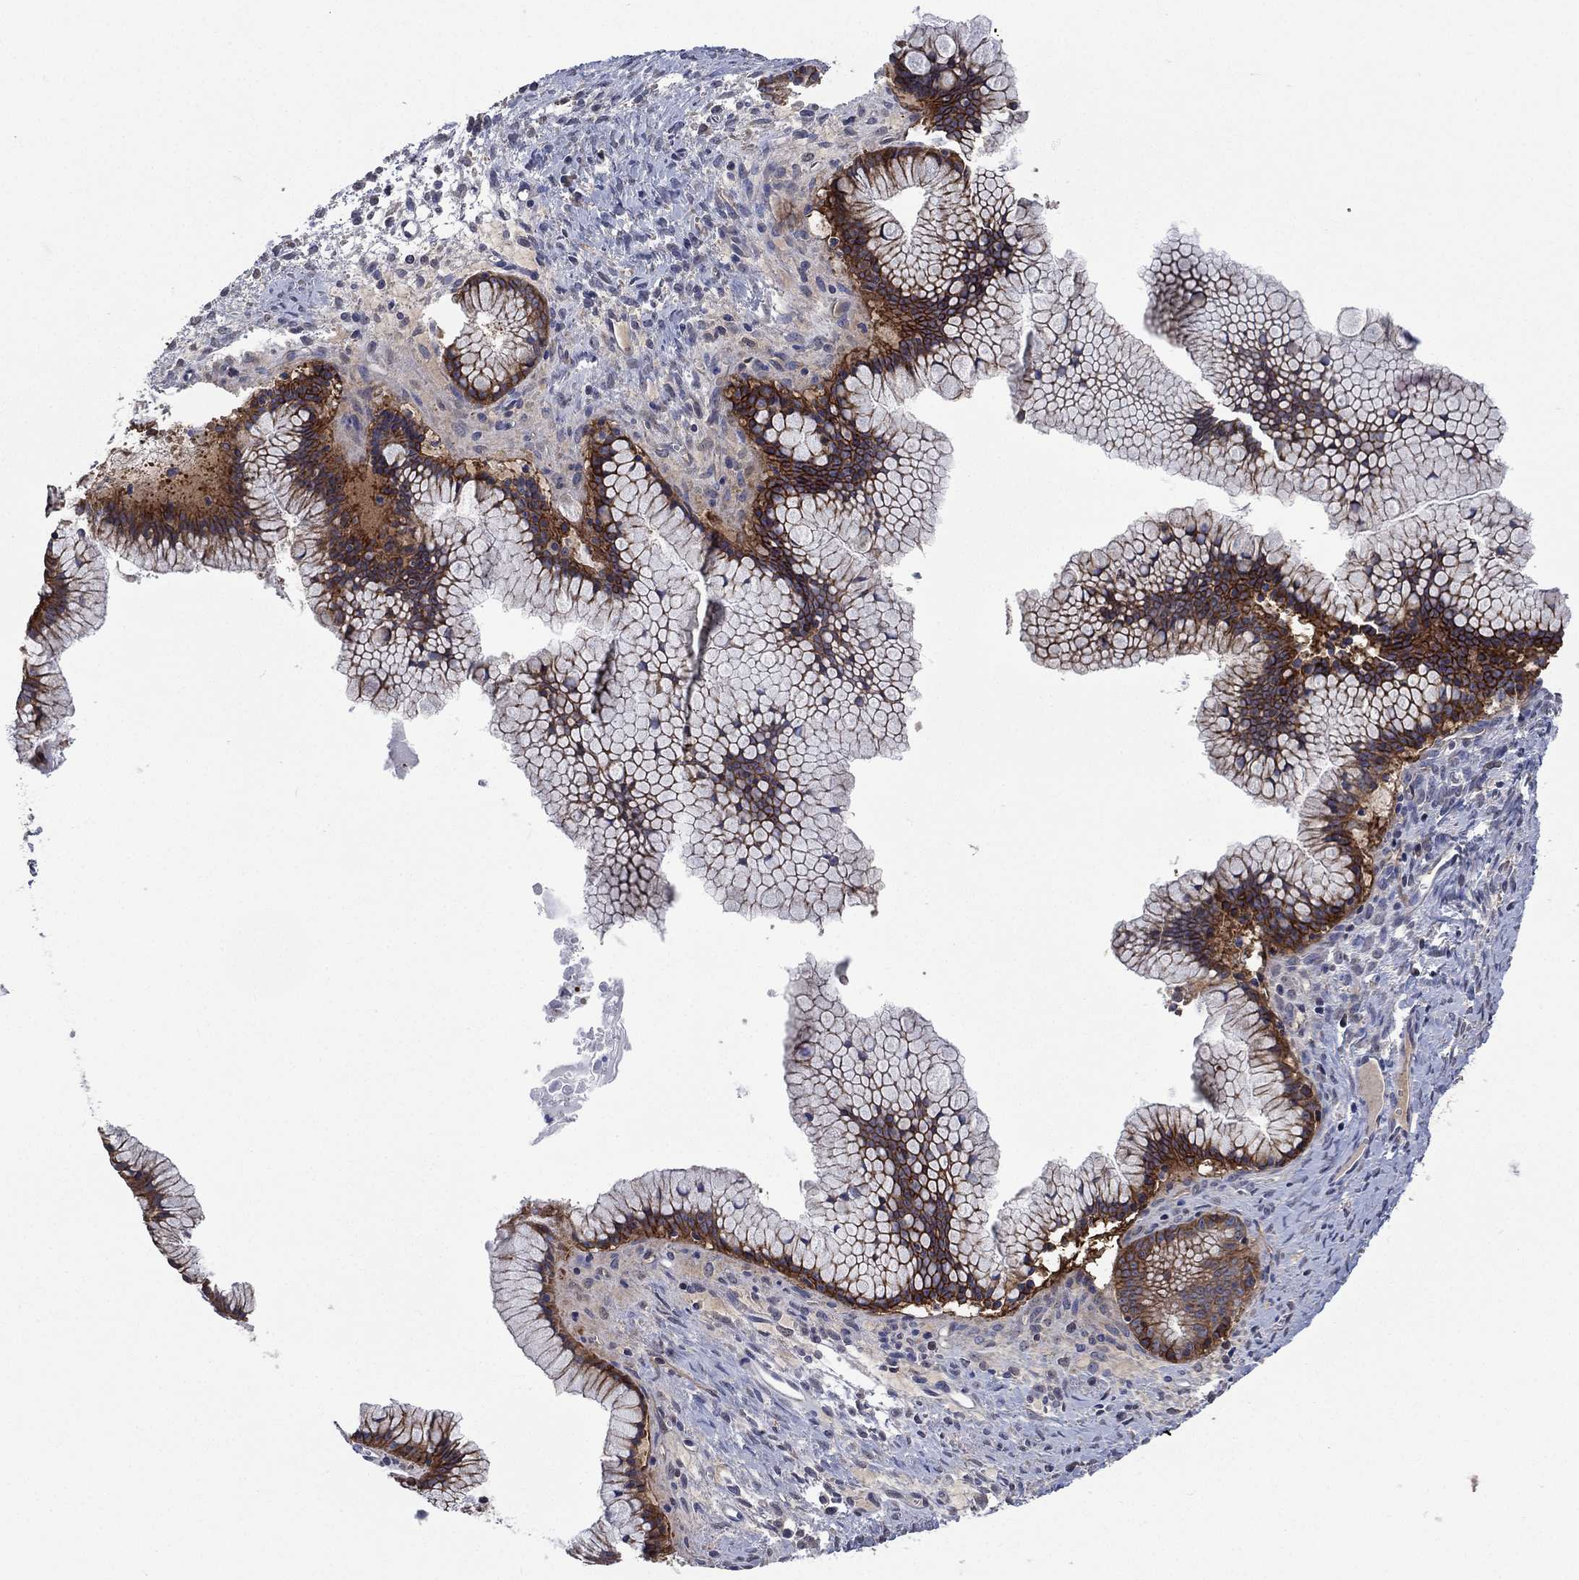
{"staining": {"intensity": "strong", "quantity": ">75%", "location": "cytoplasmic/membranous"}, "tissue": "ovarian cancer", "cell_type": "Tumor cells", "image_type": "cancer", "snomed": [{"axis": "morphology", "description": "Cystadenocarcinoma, mucinous, NOS"}, {"axis": "topography", "description": "Ovary"}], "caption": "This histopathology image displays immunohistochemistry (IHC) staining of human ovarian cancer, with high strong cytoplasmic/membranous staining in approximately >75% of tumor cells.", "gene": "SMPD3", "patient": {"sex": "female", "age": 41}}